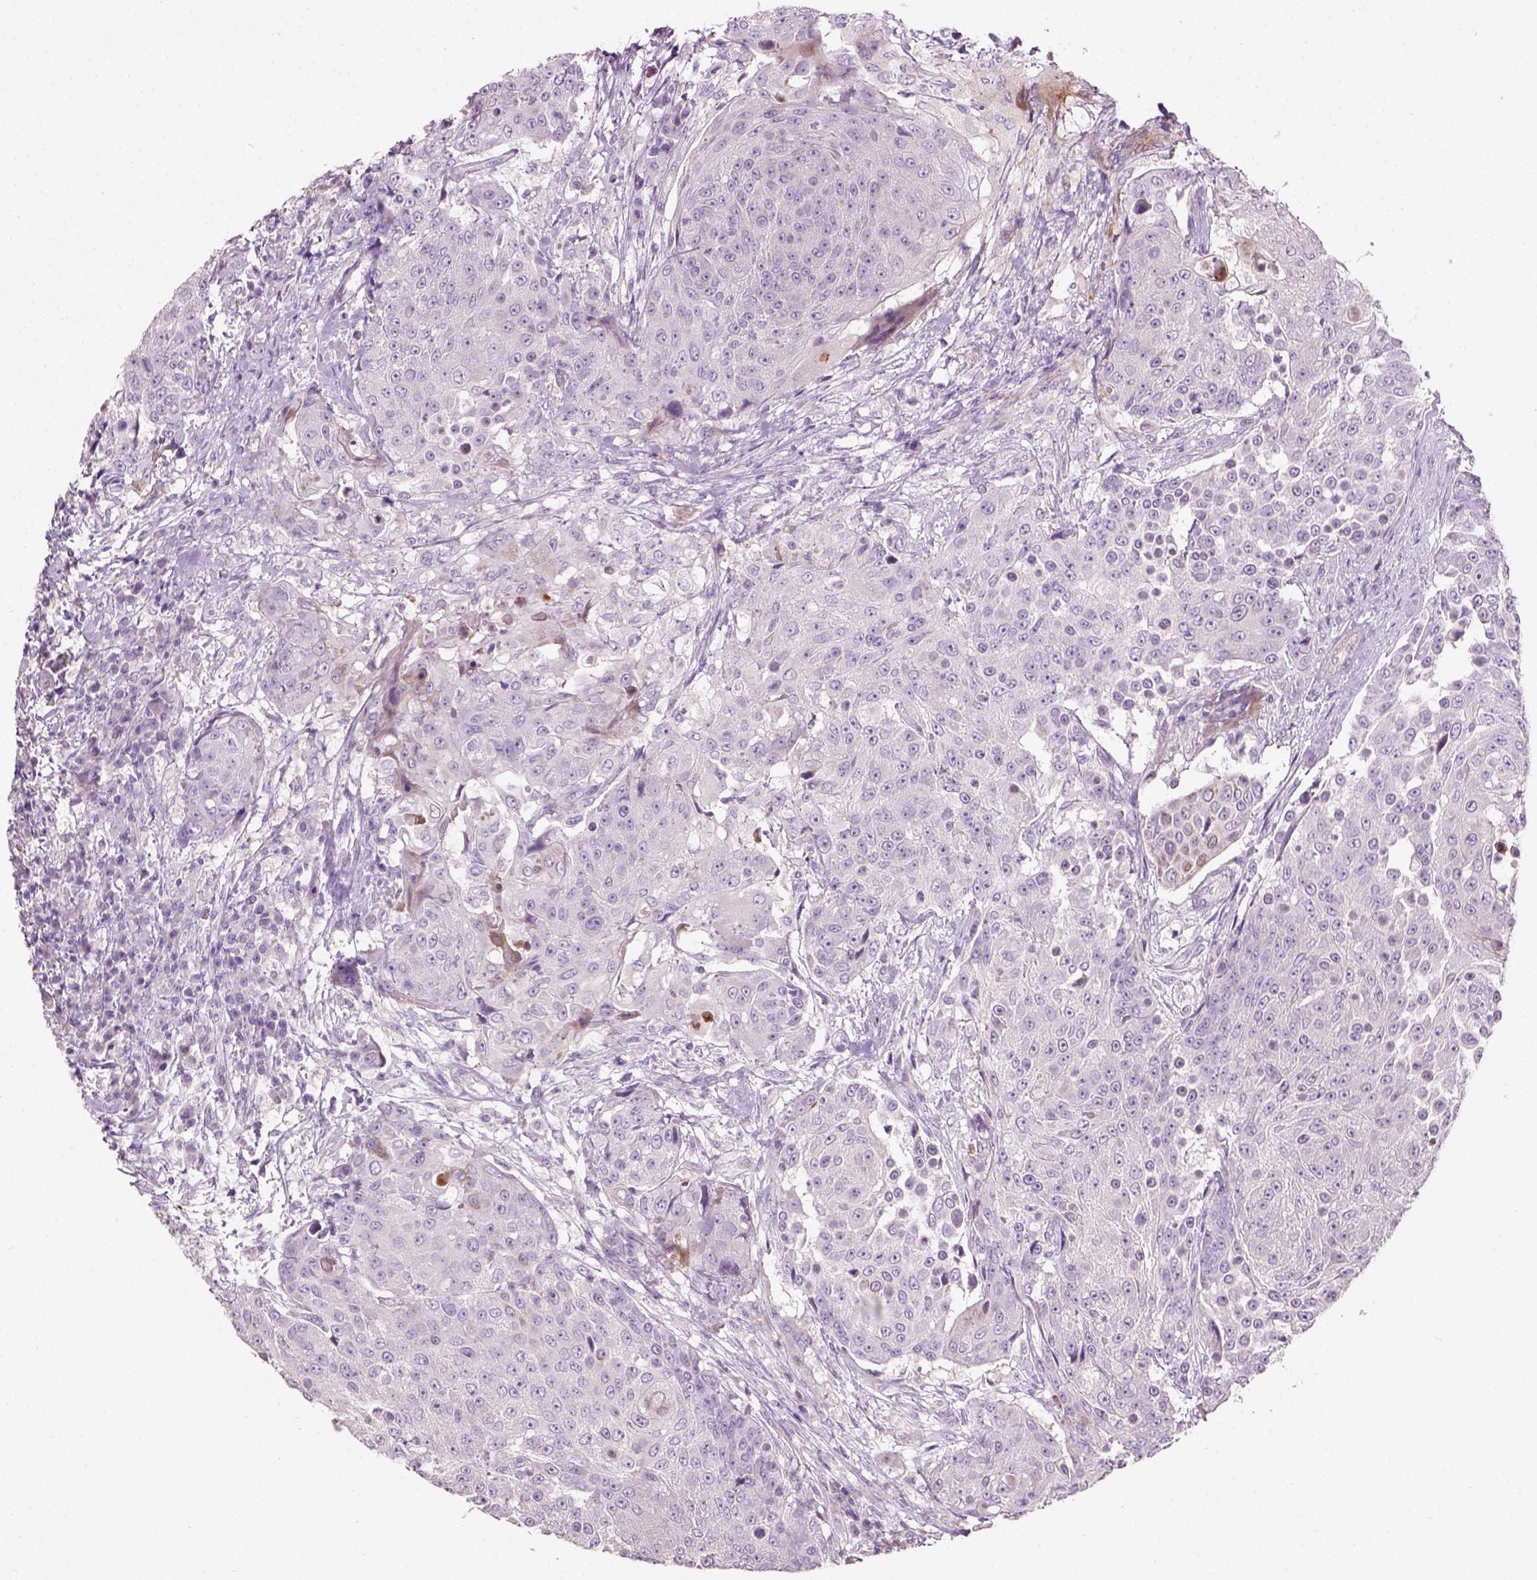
{"staining": {"intensity": "negative", "quantity": "none", "location": "none"}, "tissue": "urothelial cancer", "cell_type": "Tumor cells", "image_type": "cancer", "snomed": [{"axis": "morphology", "description": "Urothelial carcinoma, High grade"}, {"axis": "topography", "description": "Urinary bladder"}], "caption": "This micrograph is of urothelial carcinoma (high-grade) stained with IHC to label a protein in brown with the nuclei are counter-stained blue. There is no expression in tumor cells.", "gene": "PKP3", "patient": {"sex": "female", "age": 63}}